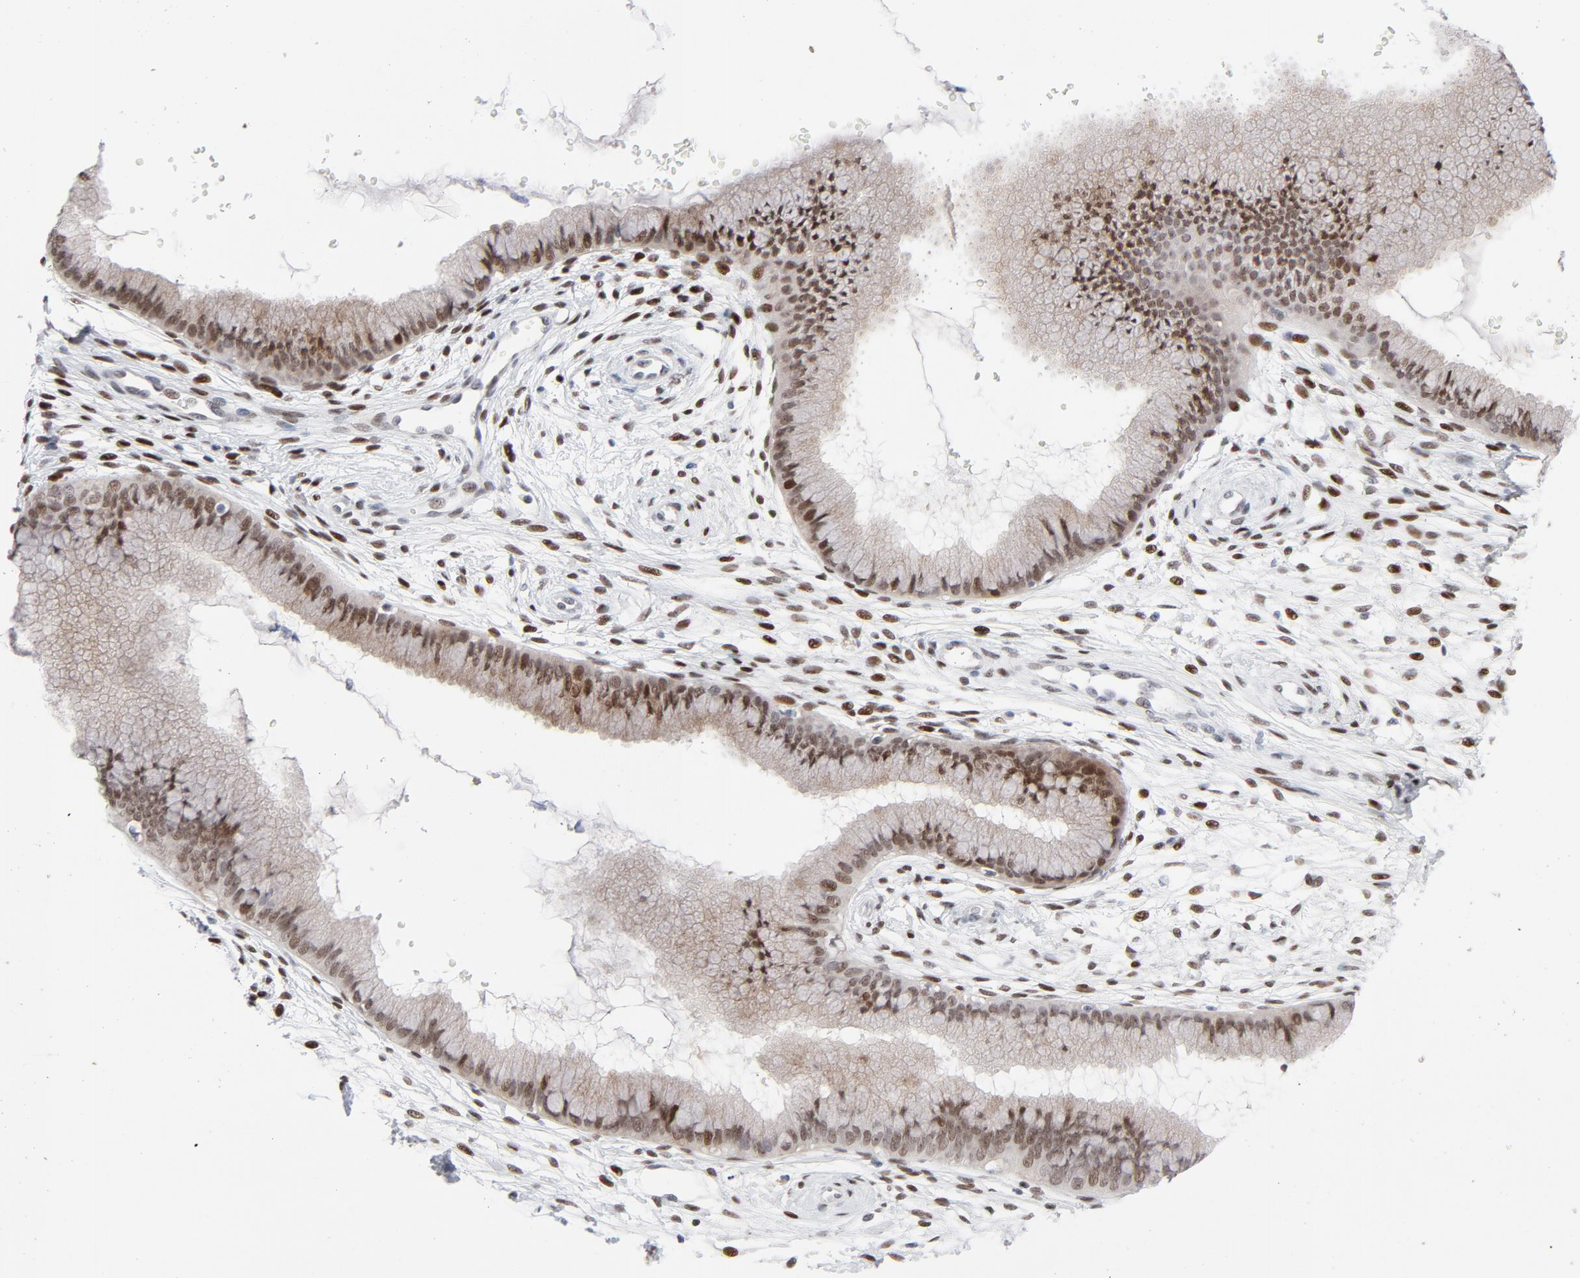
{"staining": {"intensity": "moderate", "quantity": ">75%", "location": "nuclear"}, "tissue": "cervix", "cell_type": "Glandular cells", "image_type": "normal", "snomed": [{"axis": "morphology", "description": "Normal tissue, NOS"}, {"axis": "topography", "description": "Cervix"}], "caption": "Immunohistochemistry (IHC) staining of unremarkable cervix, which shows medium levels of moderate nuclear staining in approximately >75% of glandular cells indicating moderate nuclear protein staining. The staining was performed using DAB (3,3'-diaminobenzidine) (brown) for protein detection and nuclei were counterstained in hematoxylin (blue).", "gene": "NFIC", "patient": {"sex": "female", "age": 39}}